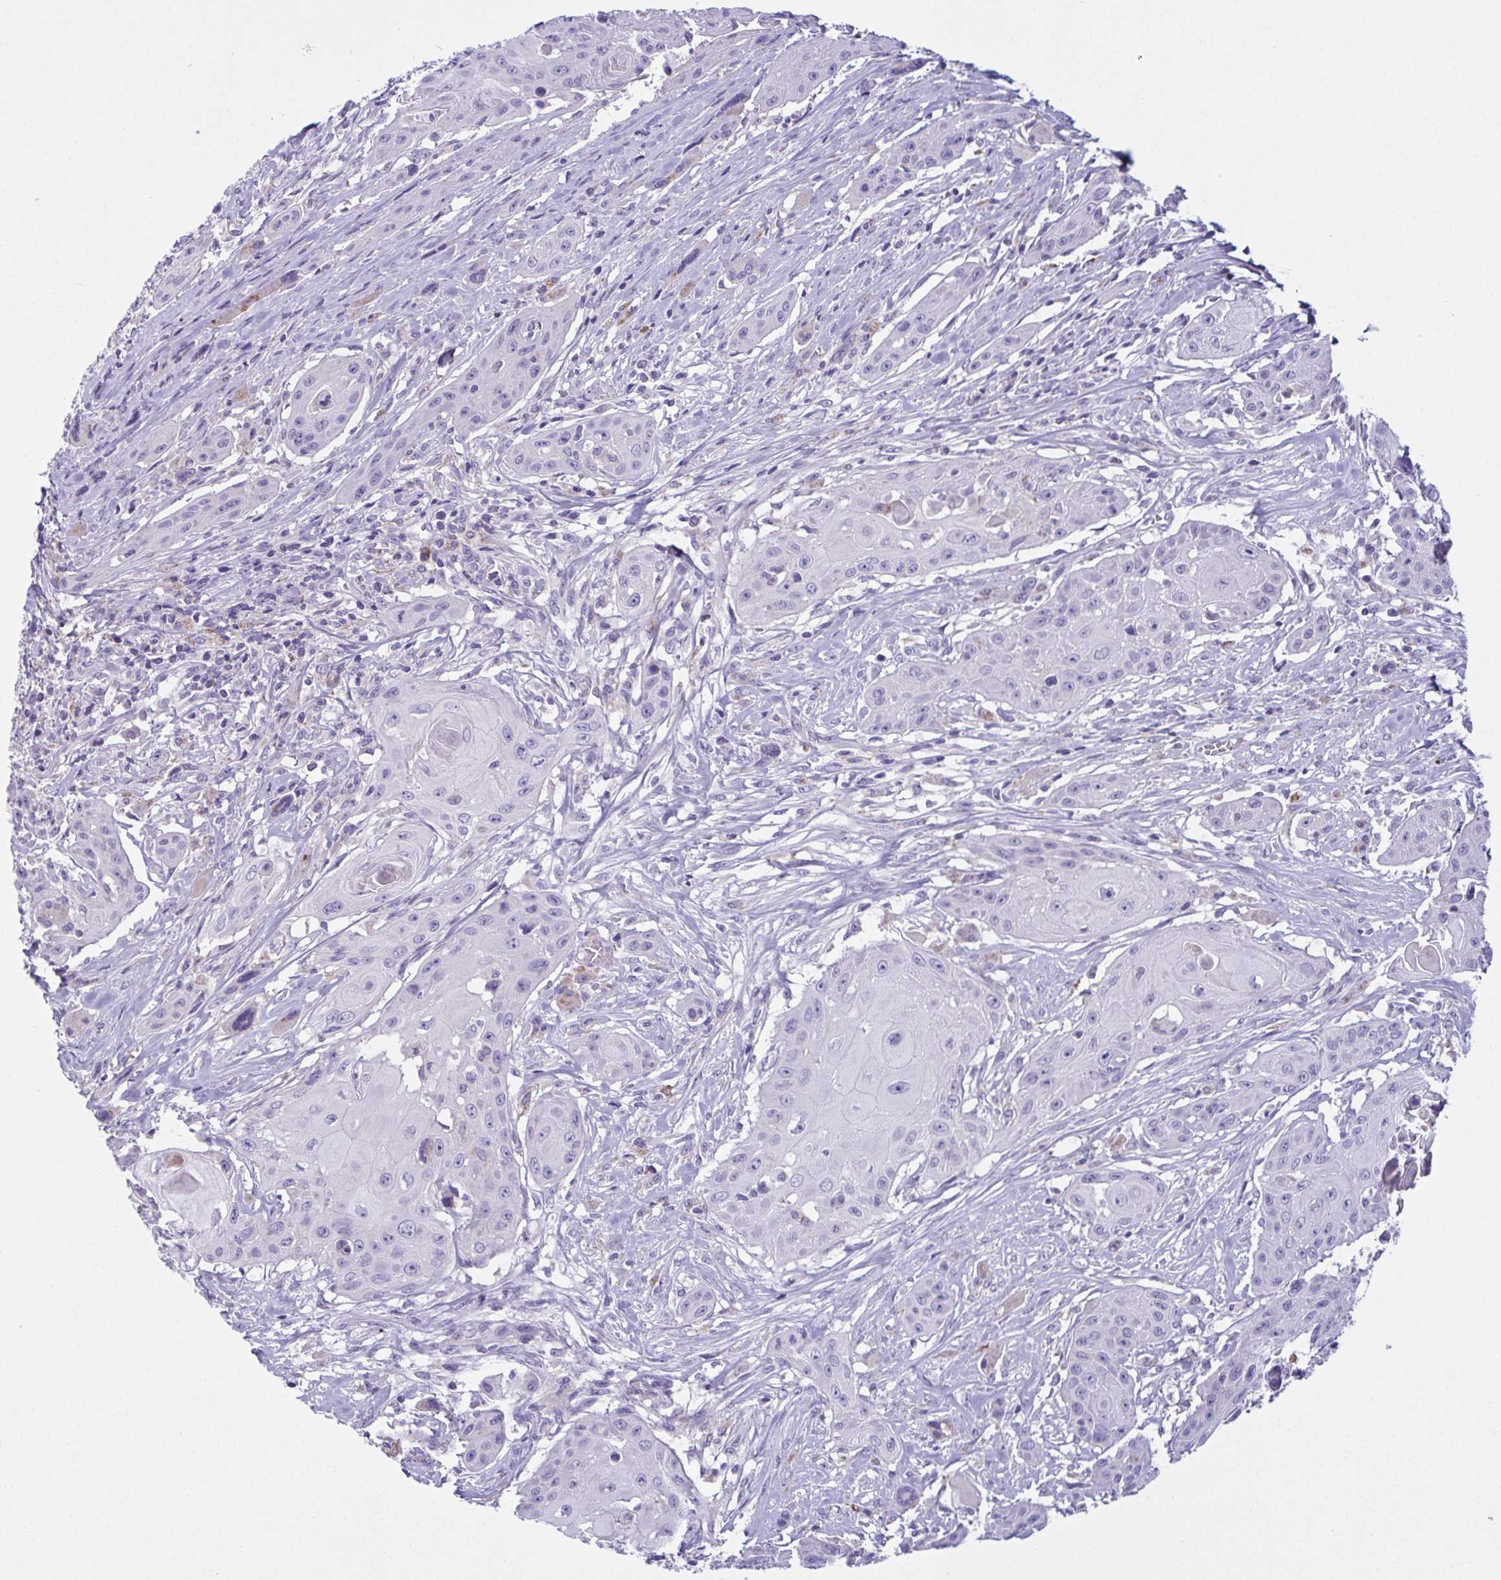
{"staining": {"intensity": "negative", "quantity": "none", "location": "none"}, "tissue": "head and neck cancer", "cell_type": "Tumor cells", "image_type": "cancer", "snomed": [{"axis": "morphology", "description": "Squamous cell carcinoma, NOS"}, {"axis": "topography", "description": "Oral tissue"}, {"axis": "topography", "description": "Head-Neck"}, {"axis": "topography", "description": "Neck, NOS"}], "caption": "Head and neck squamous cell carcinoma stained for a protein using IHC displays no positivity tumor cells.", "gene": "F13B", "patient": {"sex": "female", "age": 55}}